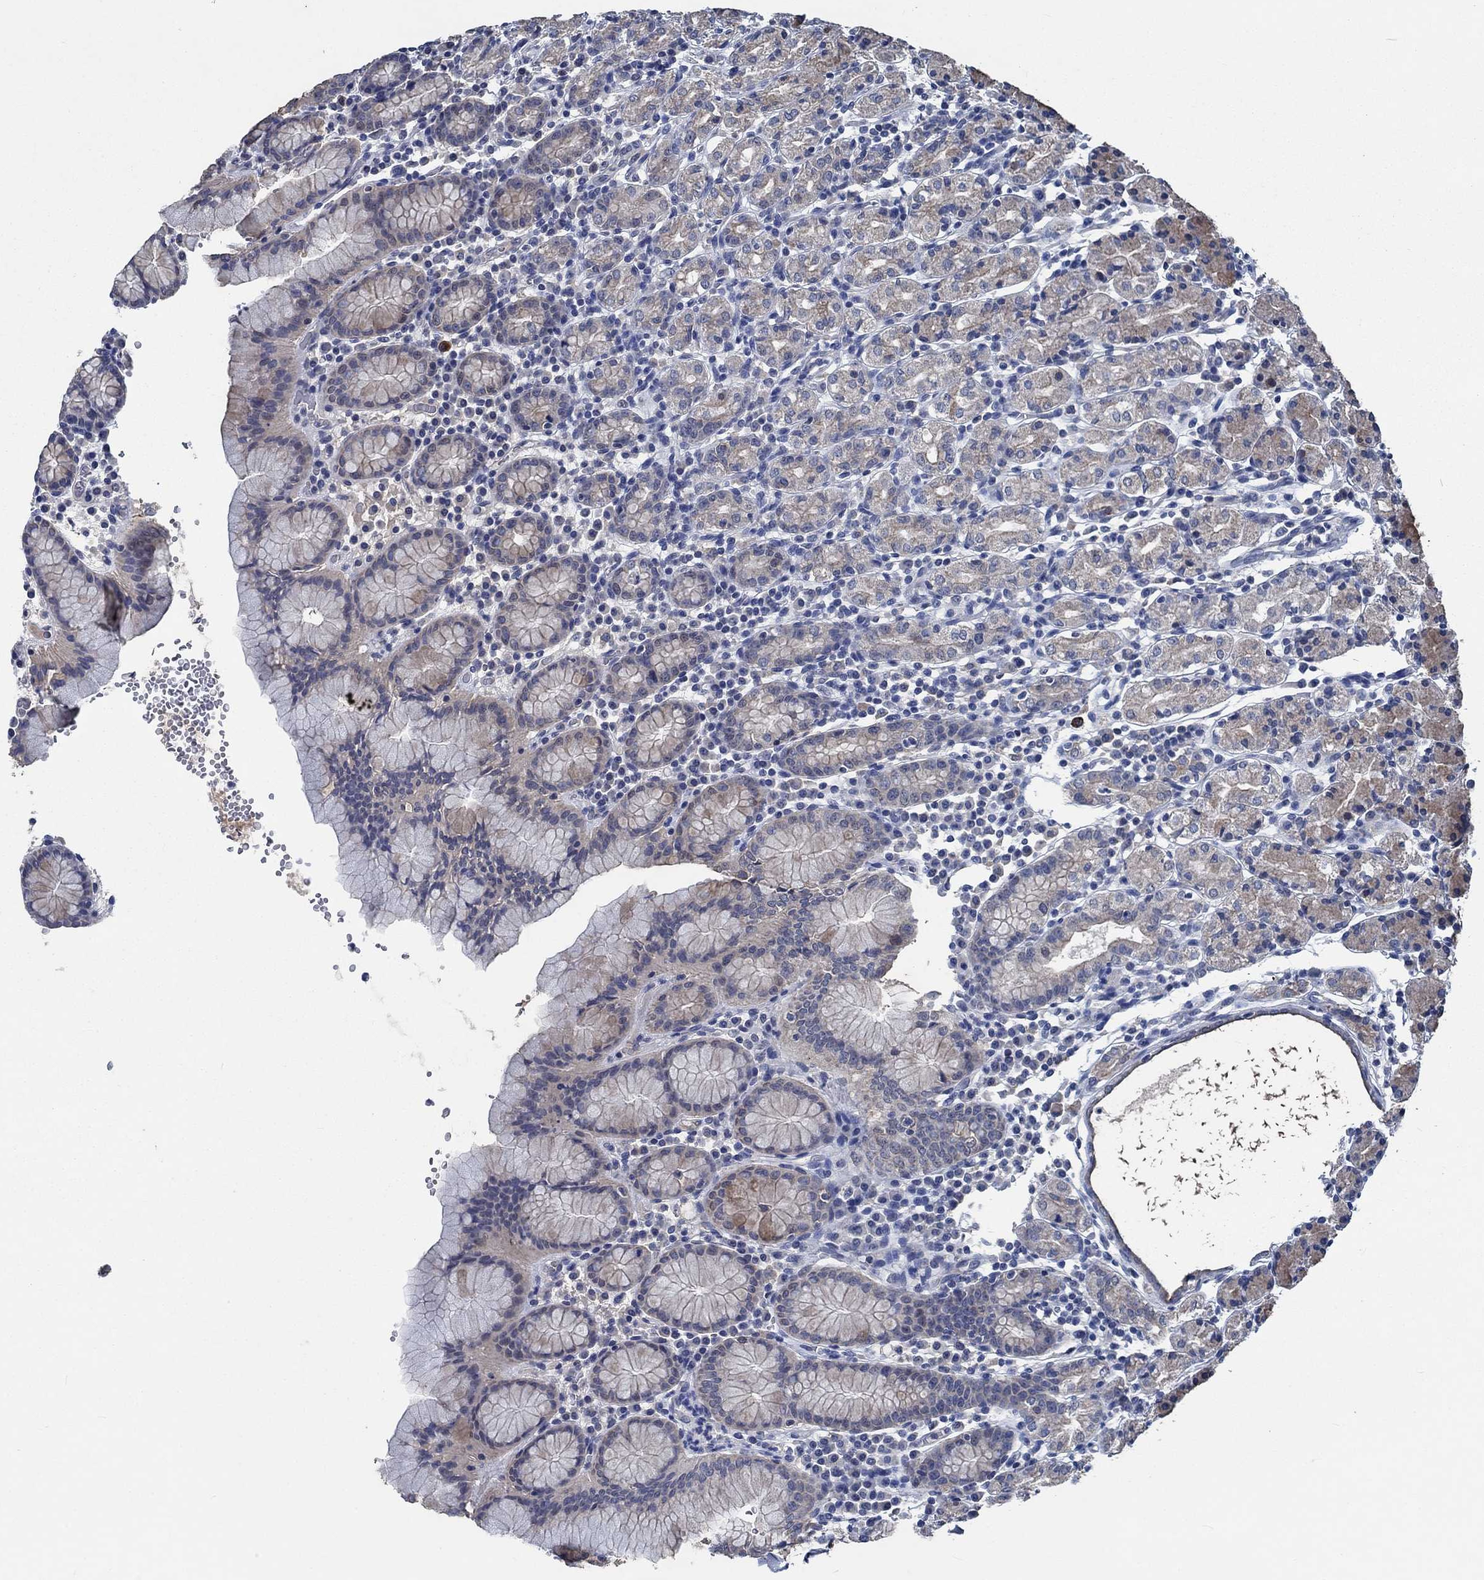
{"staining": {"intensity": "moderate", "quantity": "<25%", "location": "cytoplasmic/membranous"}, "tissue": "stomach", "cell_type": "Glandular cells", "image_type": "normal", "snomed": [{"axis": "morphology", "description": "Normal tissue, NOS"}, {"axis": "topography", "description": "Stomach, upper"}, {"axis": "topography", "description": "Stomach"}], "caption": "Glandular cells reveal low levels of moderate cytoplasmic/membranous staining in about <25% of cells in benign stomach. (DAB (3,3'-diaminobenzidine) IHC with brightfield microscopy, high magnification).", "gene": "OBSCN", "patient": {"sex": "male", "age": 62}}